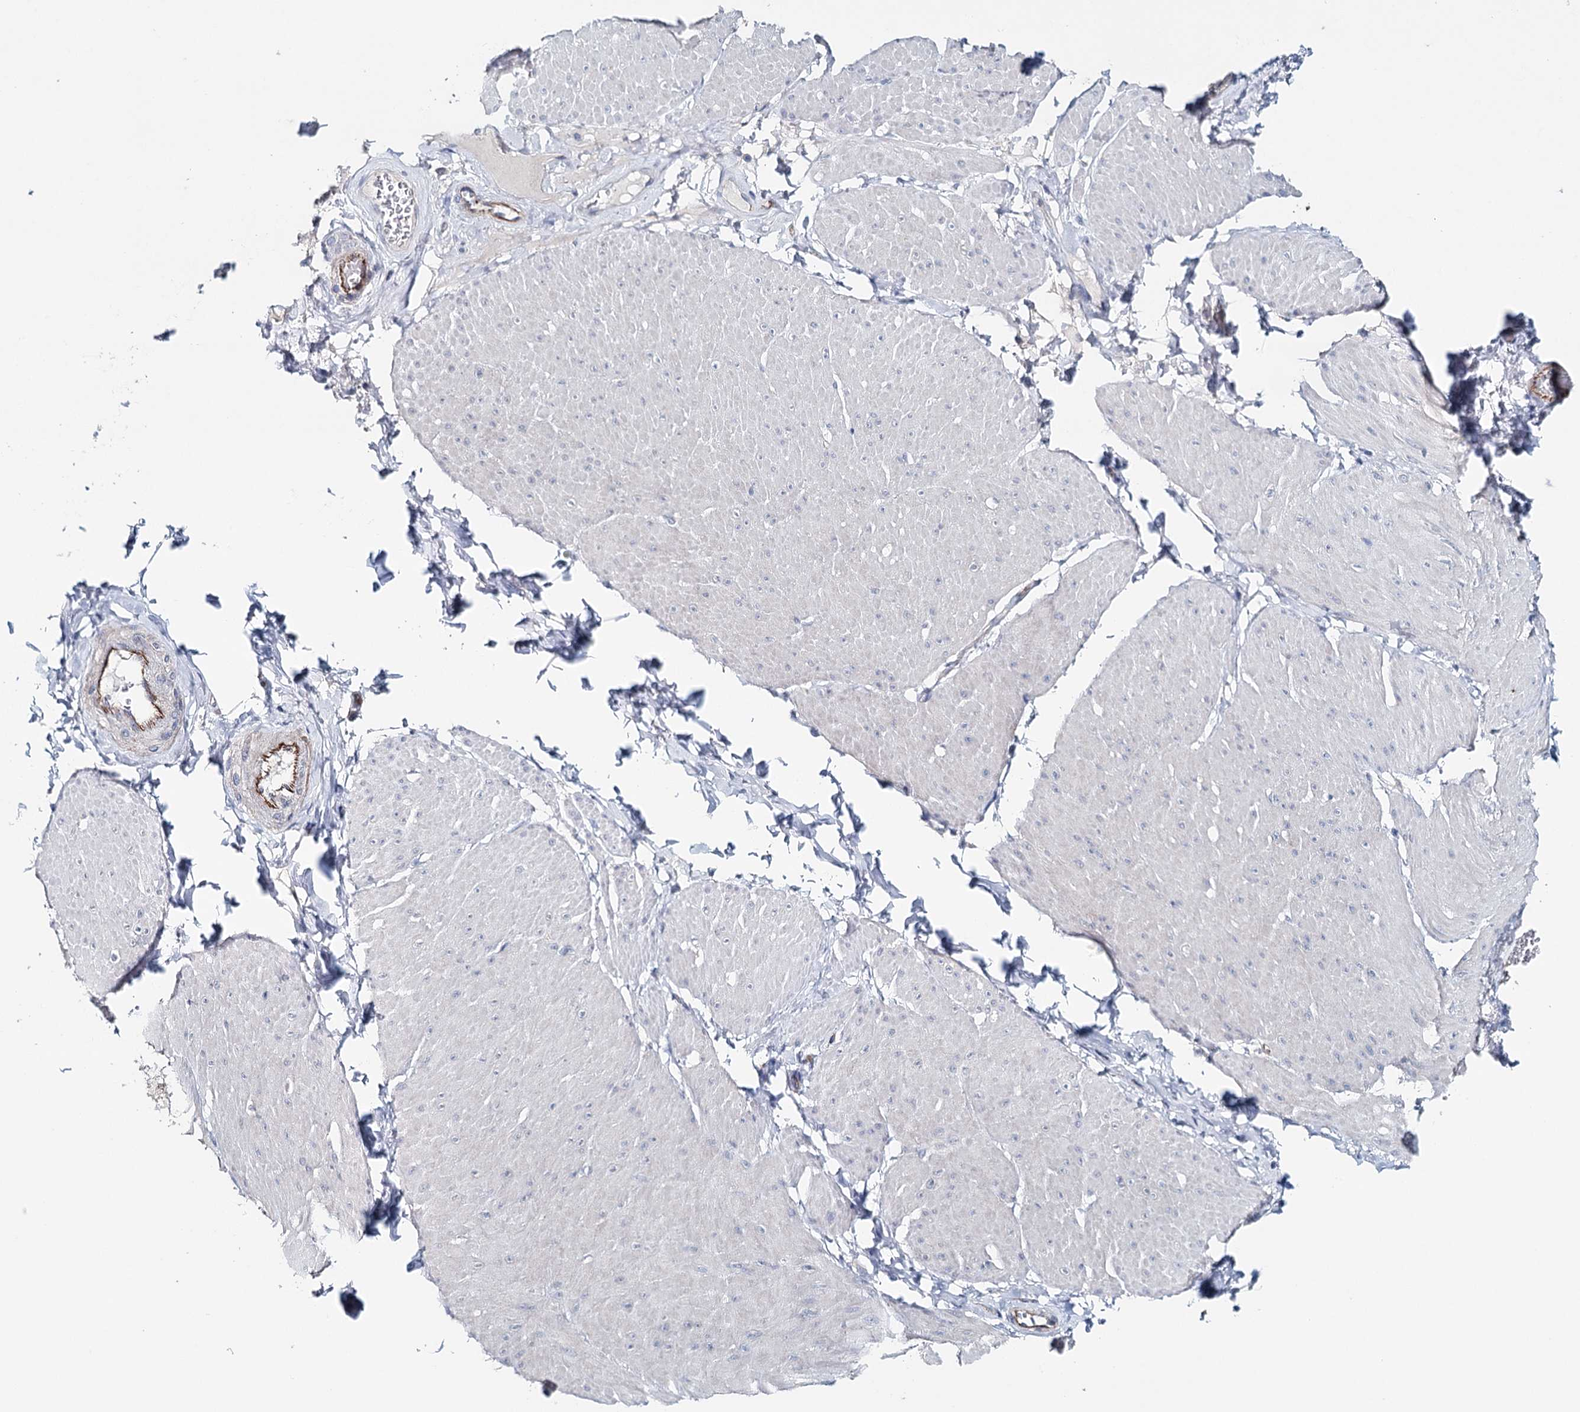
{"staining": {"intensity": "negative", "quantity": "none", "location": "none"}, "tissue": "smooth muscle", "cell_type": "Smooth muscle cells", "image_type": "normal", "snomed": [{"axis": "morphology", "description": "Urothelial carcinoma, High grade"}, {"axis": "topography", "description": "Urinary bladder"}], "caption": "High magnification brightfield microscopy of unremarkable smooth muscle stained with DAB (brown) and counterstained with hematoxylin (blue): smooth muscle cells show no significant positivity.", "gene": "SYNPO", "patient": {"sex": "male", "age": 46}}